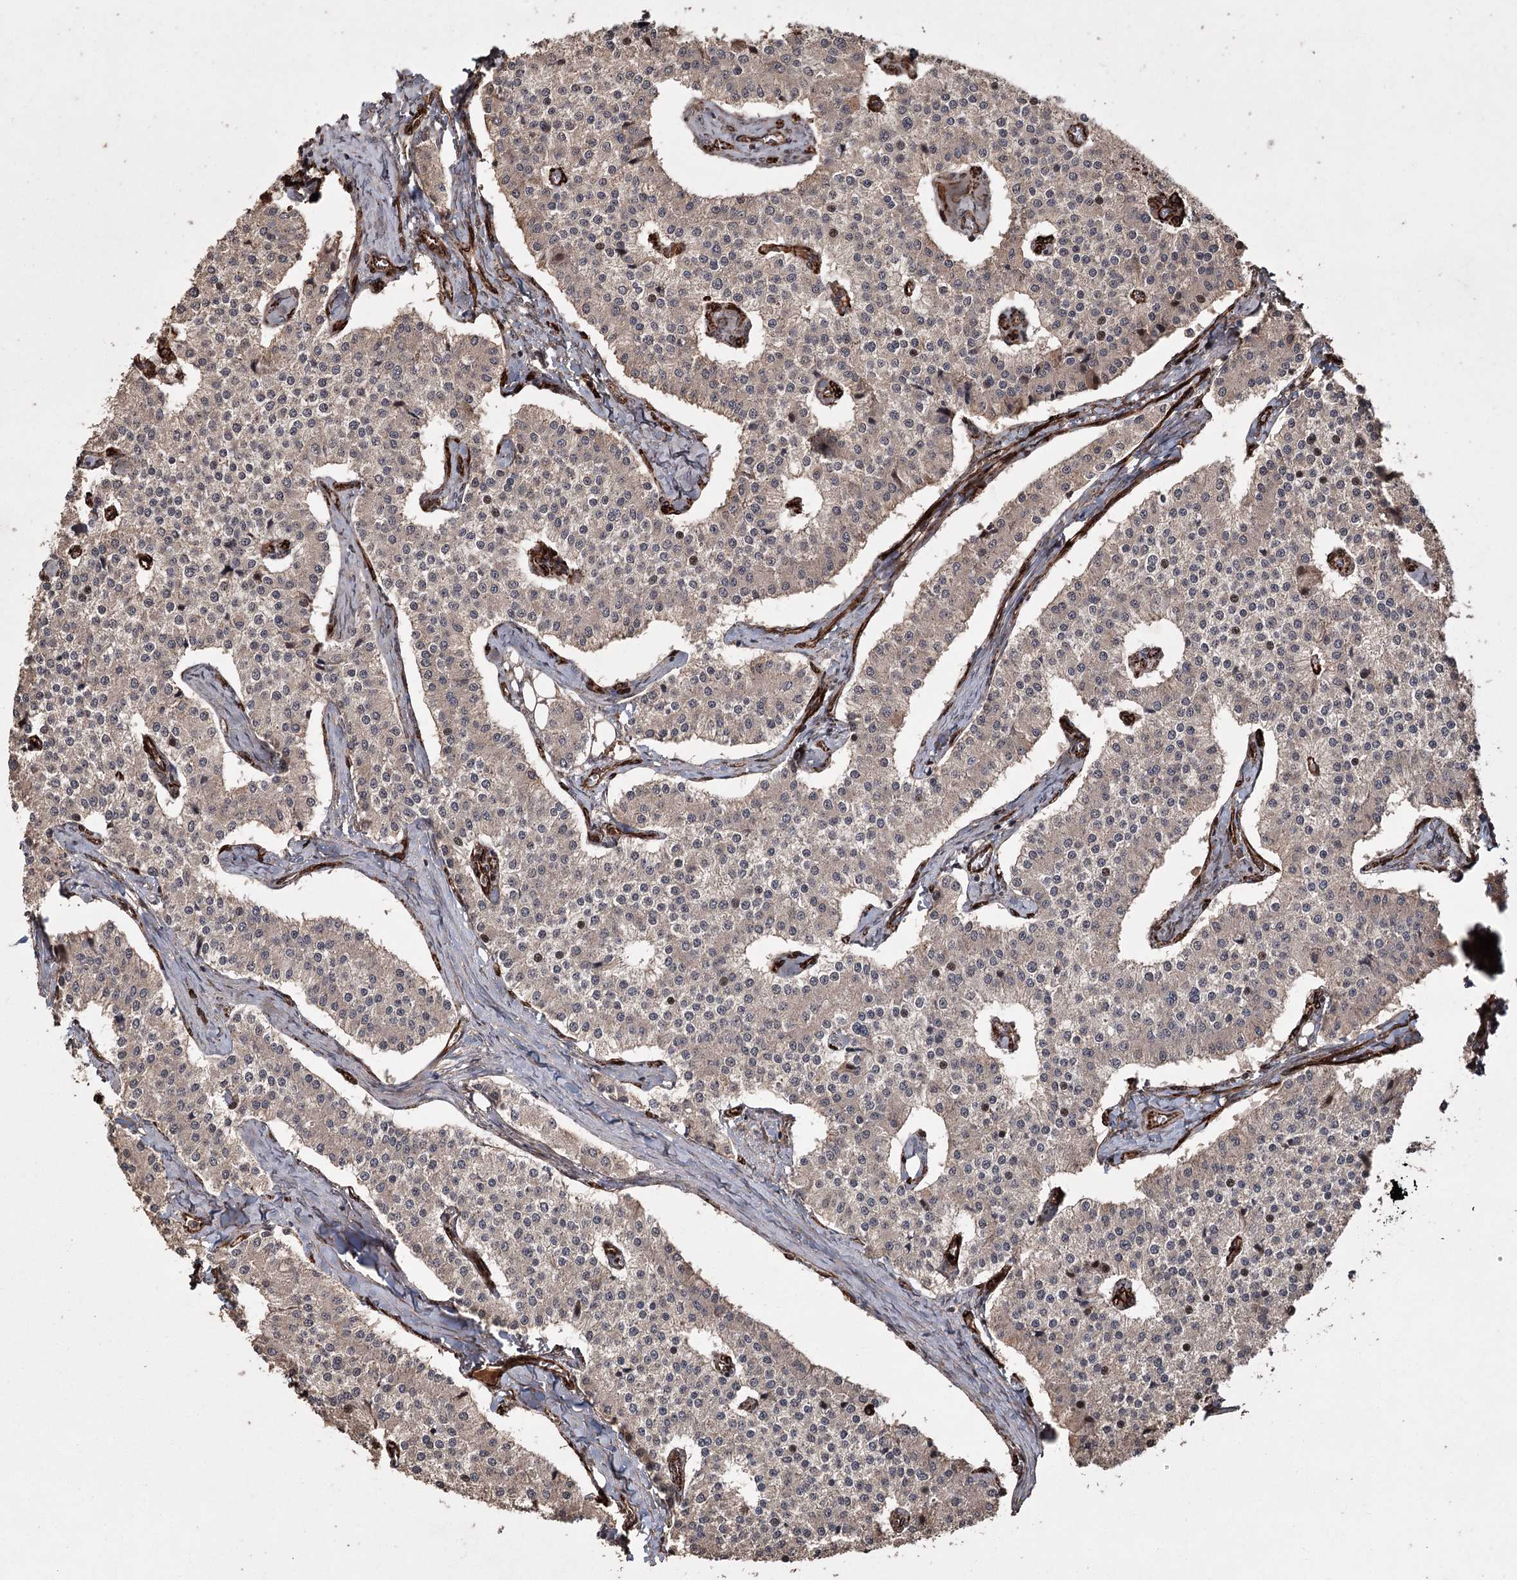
{"staining": {"intensity": "weak", "quantity": "25%-75%", "location": "cytoplasmic/membranous"}, "tissue": "carcinoid", "cell_type": "Tumor cells", "image_type": "cancer", "snomed": [{"axis": "morphology", "description": "Carcinoid, malignant, NOS"}, {"axis": "topography", "description": "Colon"}], "caption": "A low amount of weak cytoplasmic/membranous positivity is present in approximately 25%-75% of tumor cells in carcinoid tissue.", "gene": "RPAP3", "patient": {"sex": "female", "age": 52}}